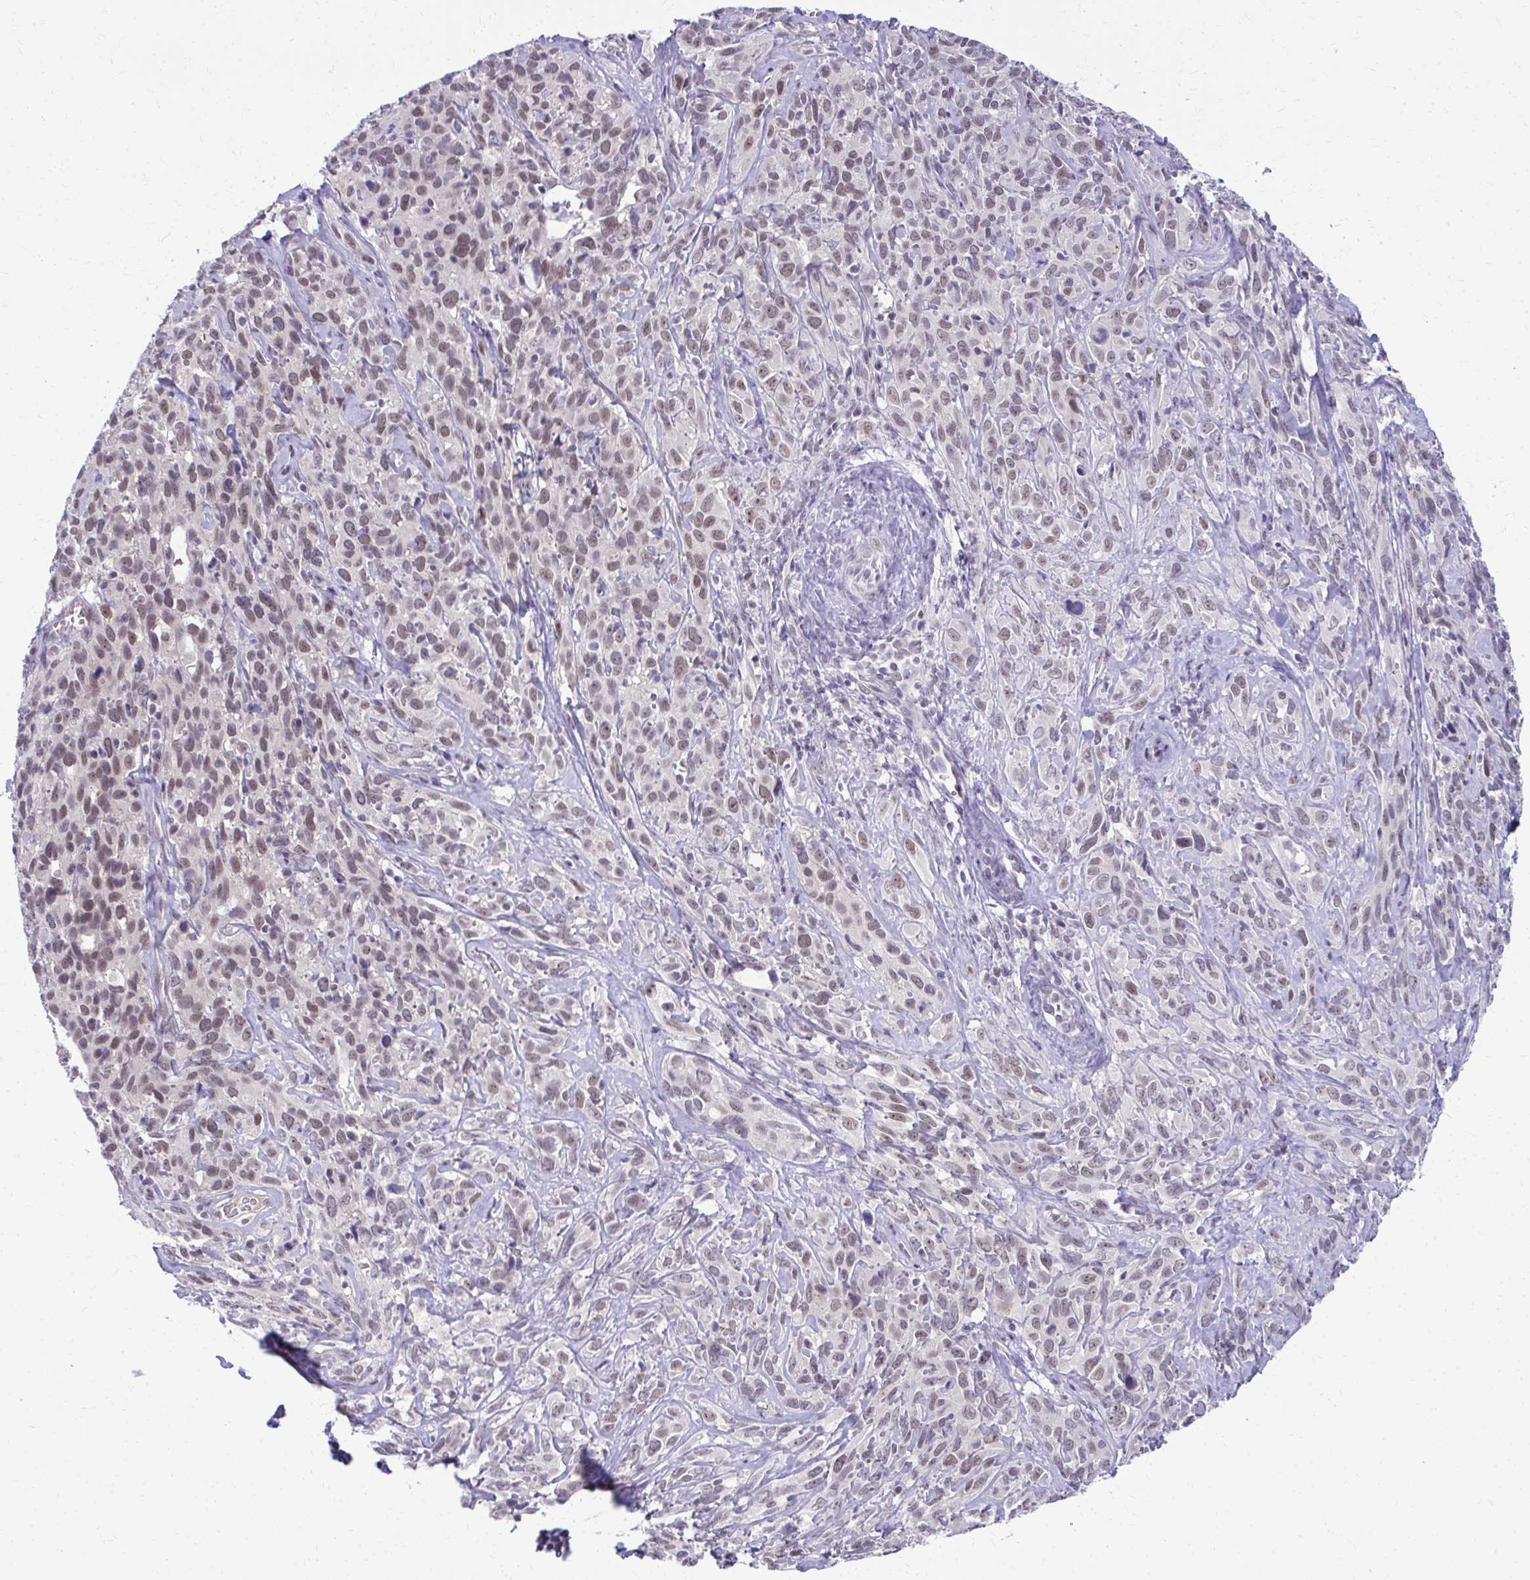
{"staining": {"intensity": "weak", "quantity": ">75%", "location": "nuclear"}, "tissue": "cervical cancer", "cell_type": "Tumor cells", "image_type": "cancer", "snomed": [{"axis": "morphology", "description": "Normal tissue, NOS"}, {"axis": "morphology", "description": "Squamous cell carcinoma, NOS"}, {"axis": "topography", "description": "Cervix"}], "caption": "The micrograph demonstrates a brown stain indicating the presence of a protein in the nuclear of tumor cells in cervical cancer.", "gene": "MAF1", "patient": {"sex": "female", "age": 51}}